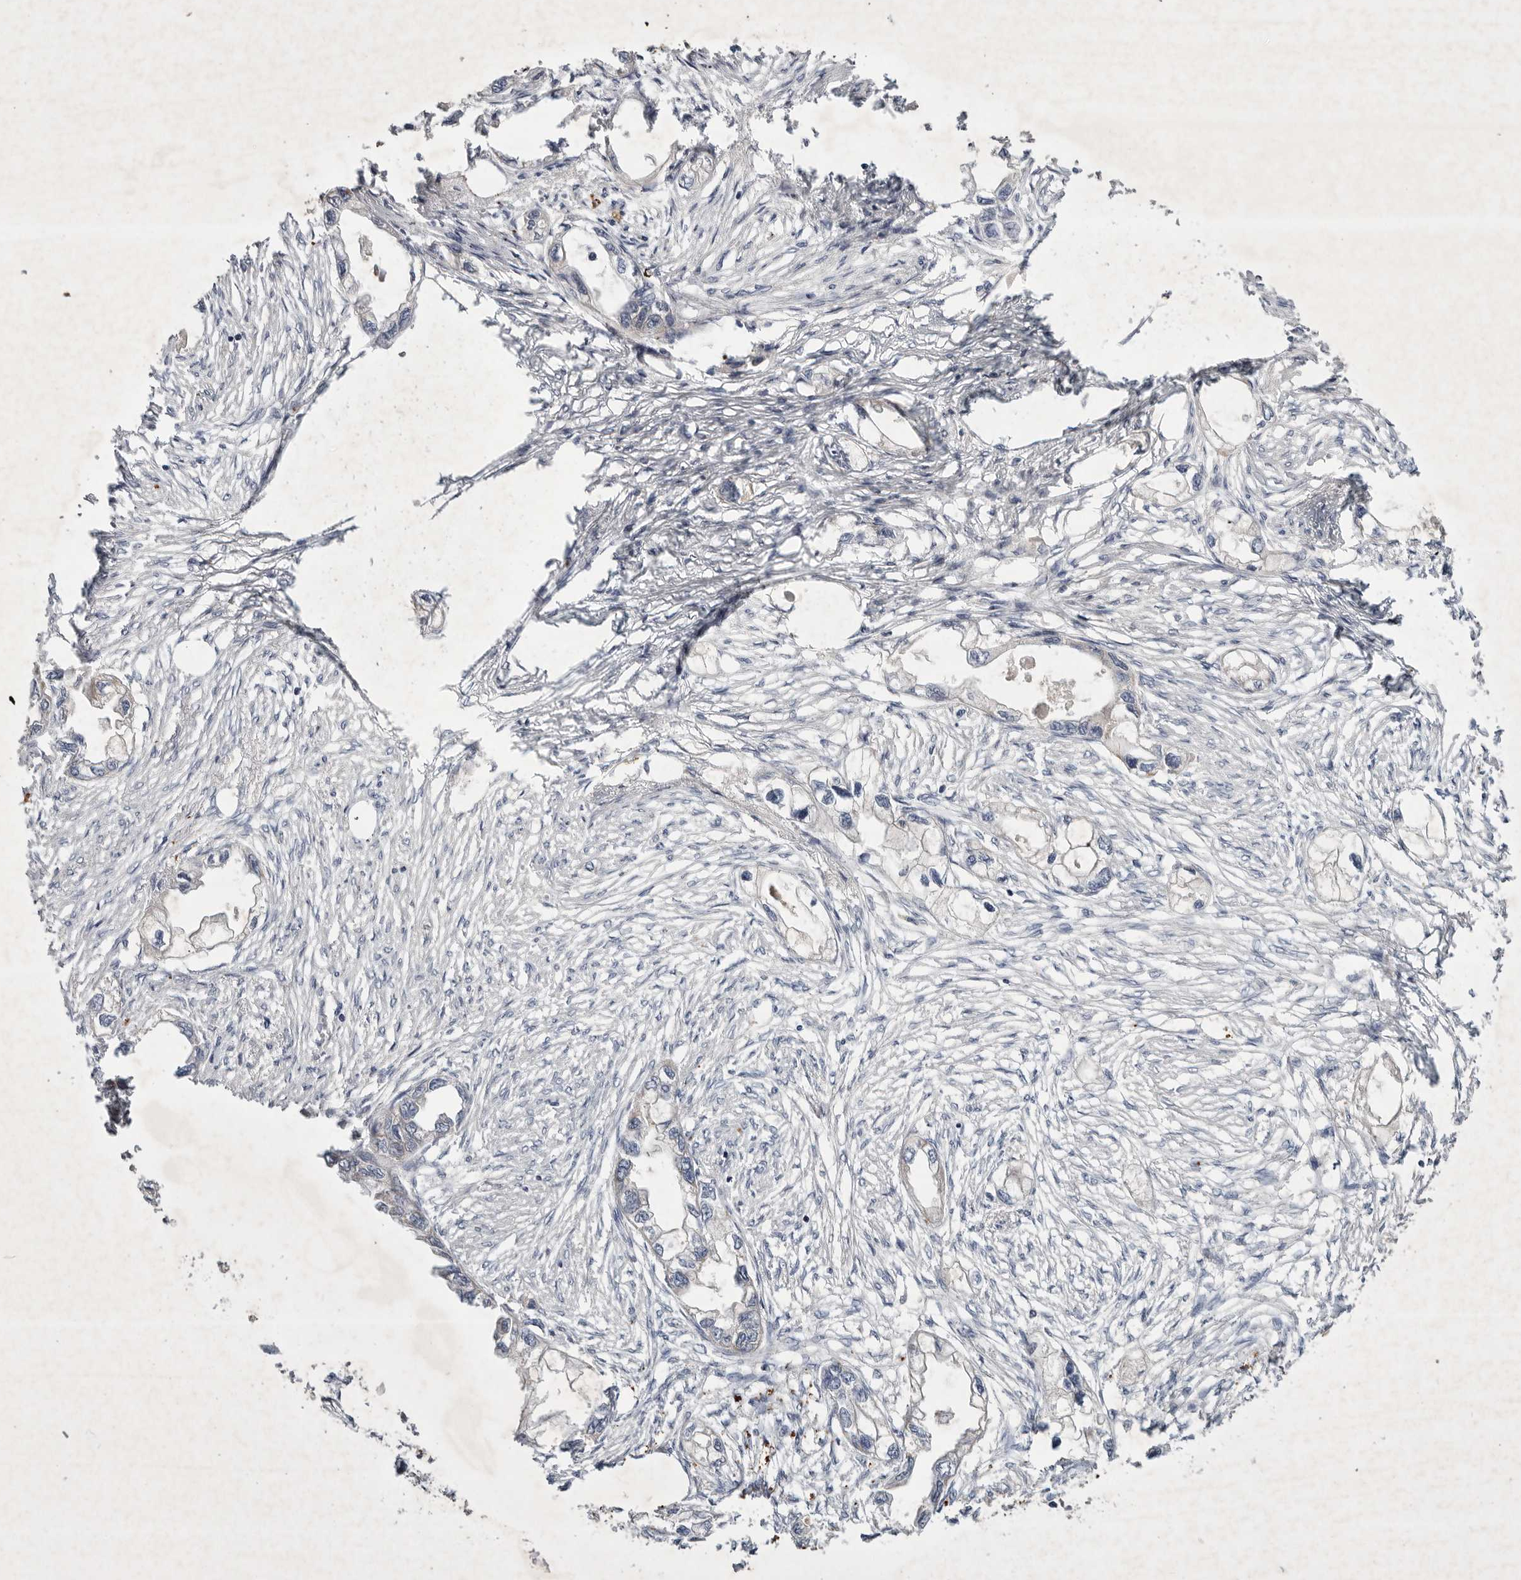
{"staining": {"intensity": "negative", "quantity": "none", "location": "none"}, "tissue": "endometrial cancer", "cell_type": "Tumor cells", "image_type": "cancer", "snomed": [{"axis": "morphology", "description": "Adenocarcinoma, NOS"}, {"axis": "morphology", "description": "Adenocarcinoma, metastatic, NOS"}, {"axis": "topography", "description": "Adipose tissue"}, {"axis": "topography", "description": "Endometrium"}], "caption": "Endometrial cancer (metastatic adenocarcinoma) was stained to show a protein in brown. There is no significant positivity in tumor cells.", "gene": "TNFSF14", "patient": {"sex": "female", "age": 67}}